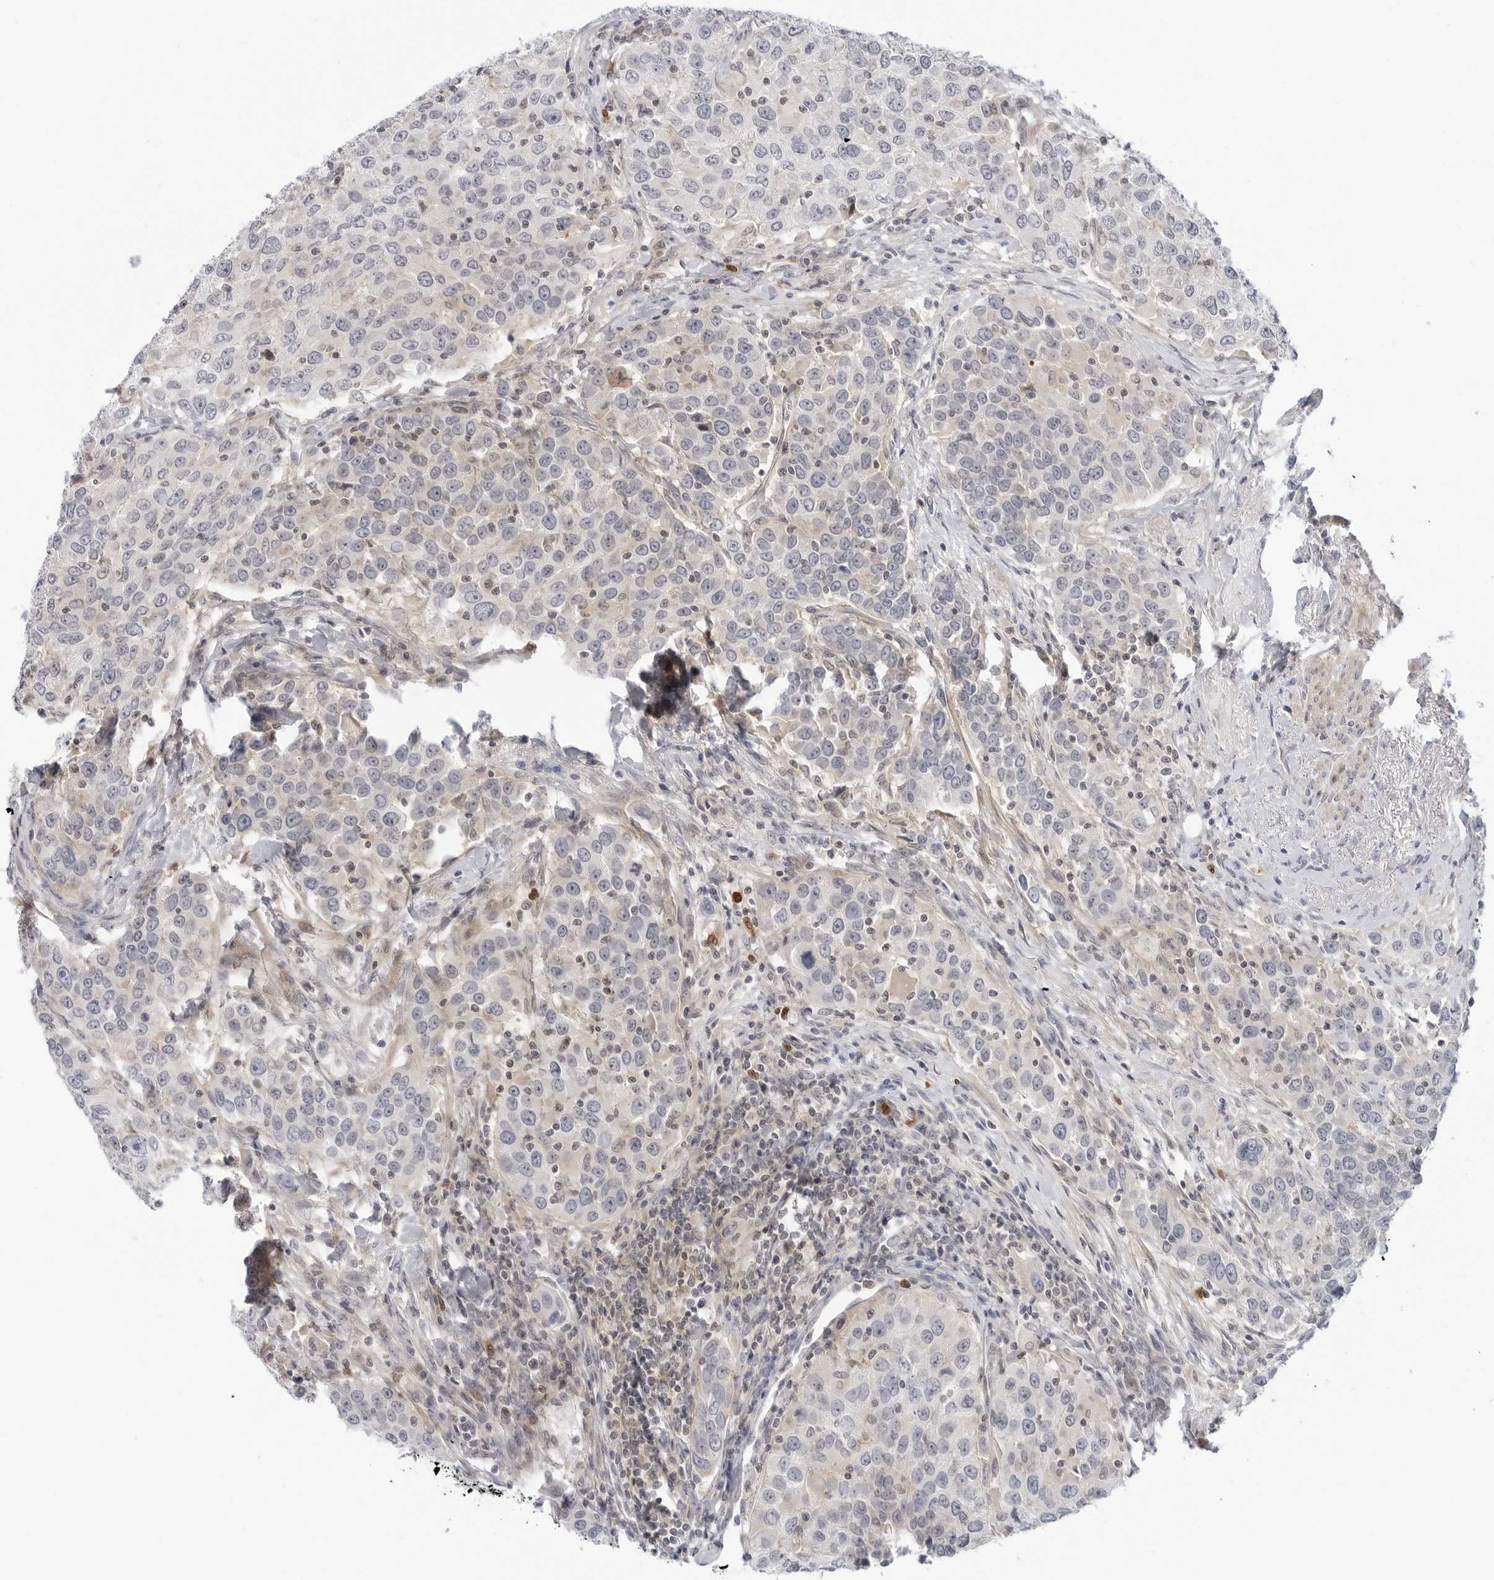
{"staining": {"intensity": "negative", "quantity": "none", "location": "none"}, "tissue": "urothelial cancer", "cell_type": "Tumor cells", "image_type": "cancer", "snomed": [{"axis": "morphology", "description": "Urothelial carcinoma, High grade"}, {"axis": "topography", "description": "Urinary bladder"}], "caption": "Immunohistochemical staining of human urothelial cancer displays no significant expression in tumor cells.", "gene": "STXBP3", "patient": {"sex": "female", "age": 80}}